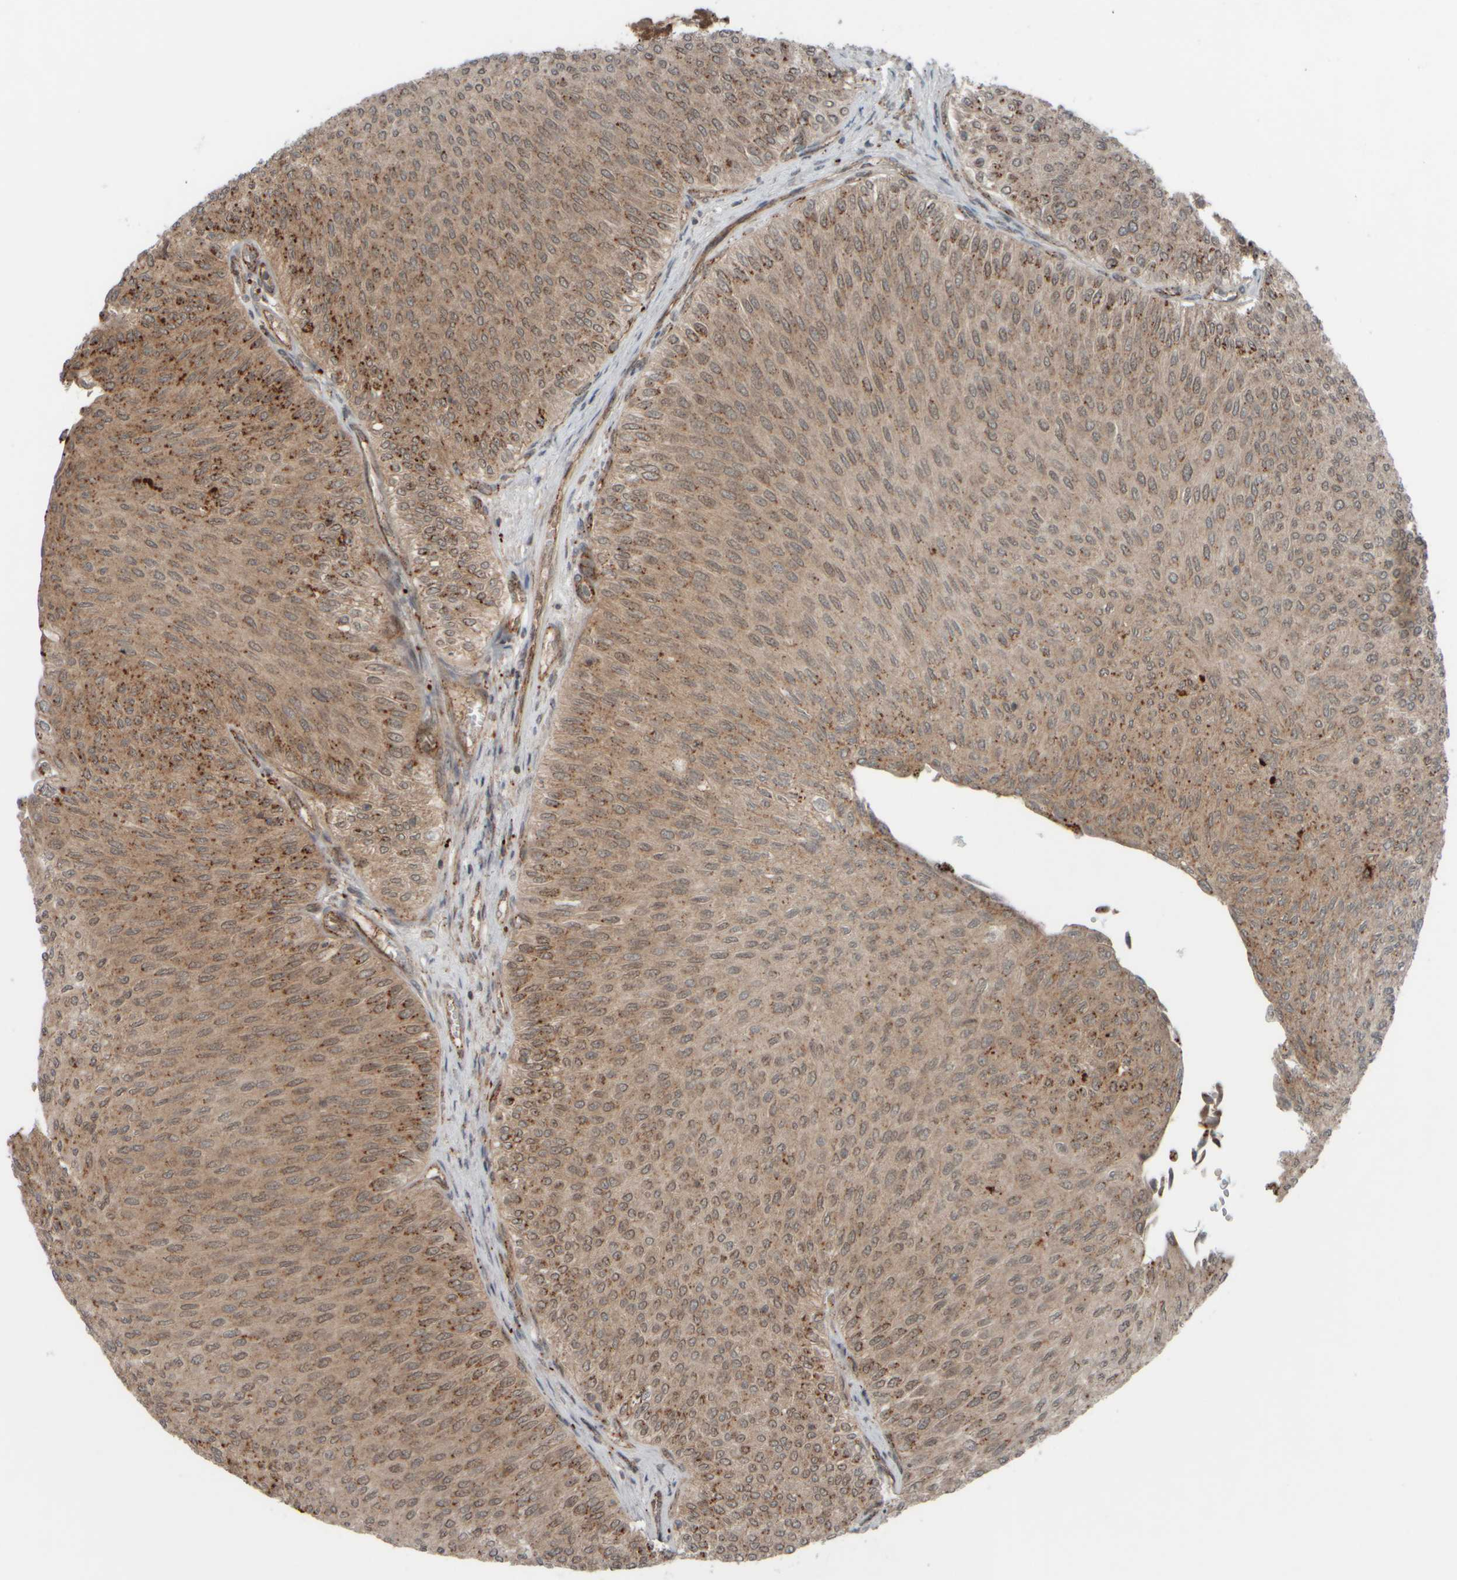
{"staining": {"intensity": "moderate", "quantity": ">75%", "location": "cytoplasmic/membranous"}, "tissue": "urothelial cancer", "cell_type": "Tumor cells", "image_type": "cancer", "snomed": [{"axis": "morphology", "description": "Urothelial carcinoma, Low grade"}, {"axis": "topography", "description": "Urinary bladder"}], "caption": "Urothelial cancer stained for a protein (brown) demonstrates moderate cytoplasmic/membranous positive expression in about >75% of tumor cells.", "gene": "GIGYF1", "patient": {"sex": "male", "age": 78}}